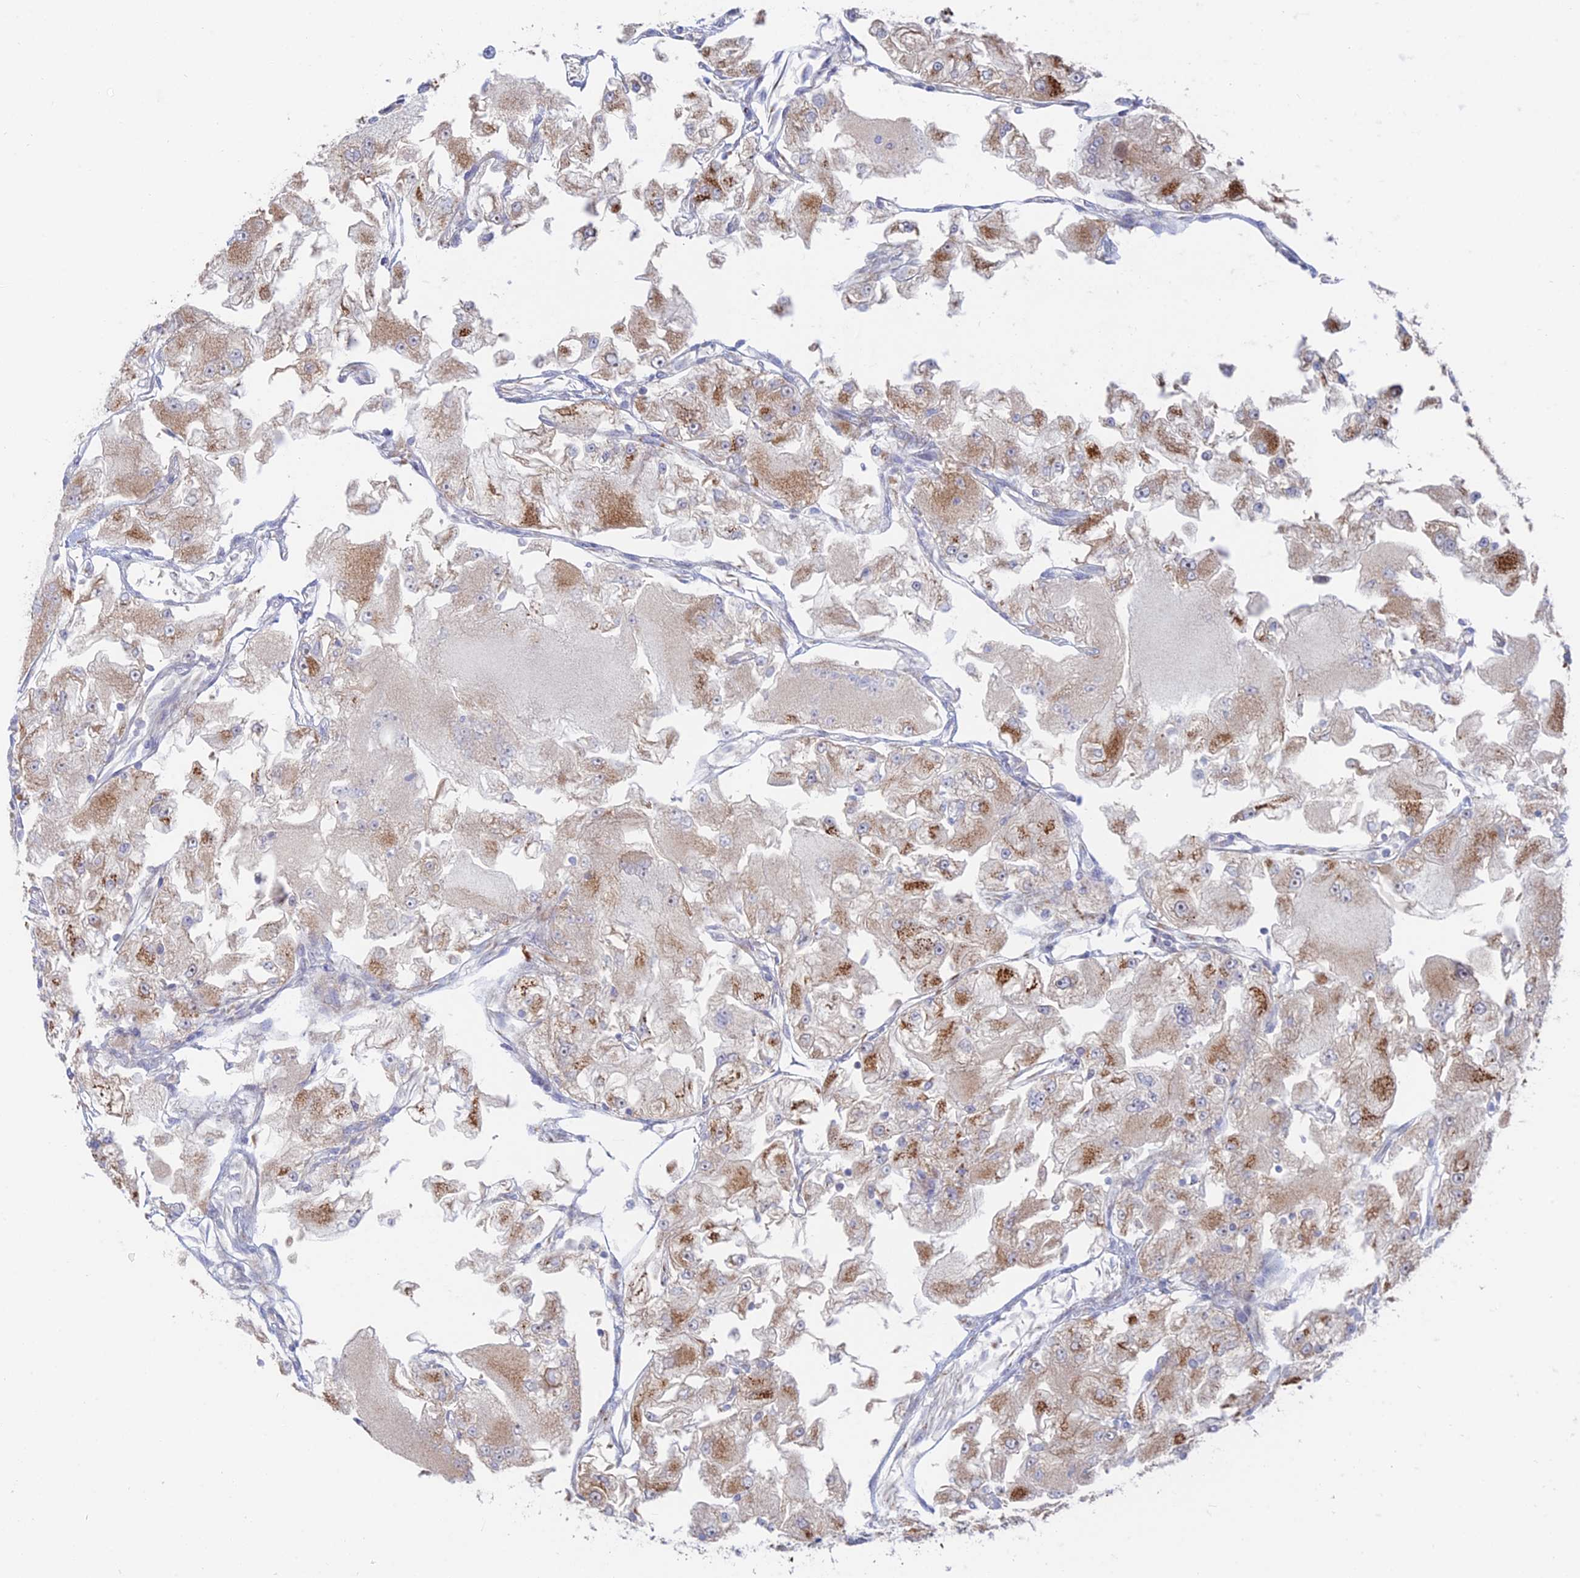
{"staining": {"intensity": "moderate", "quantity": ">75%", "location": "cytoplasmic/membranous"}, "tissue": "renal cancer", "cell_type": "Tumor cells", "image_type": "cancer", "snomed": [{"axis": "morphology", "description": "Adenocarcinoma, NOS"}, {"axis": "topography", "description": "Kidney"}], "caption": "A histopathology image of renal adenocarcinoma stained for a protein reveals moderate cytoplasmic/membranous brown staining in tumor cells.", "gene": "HS2ST1", "patient": {"sex": "female", "age": 72}}